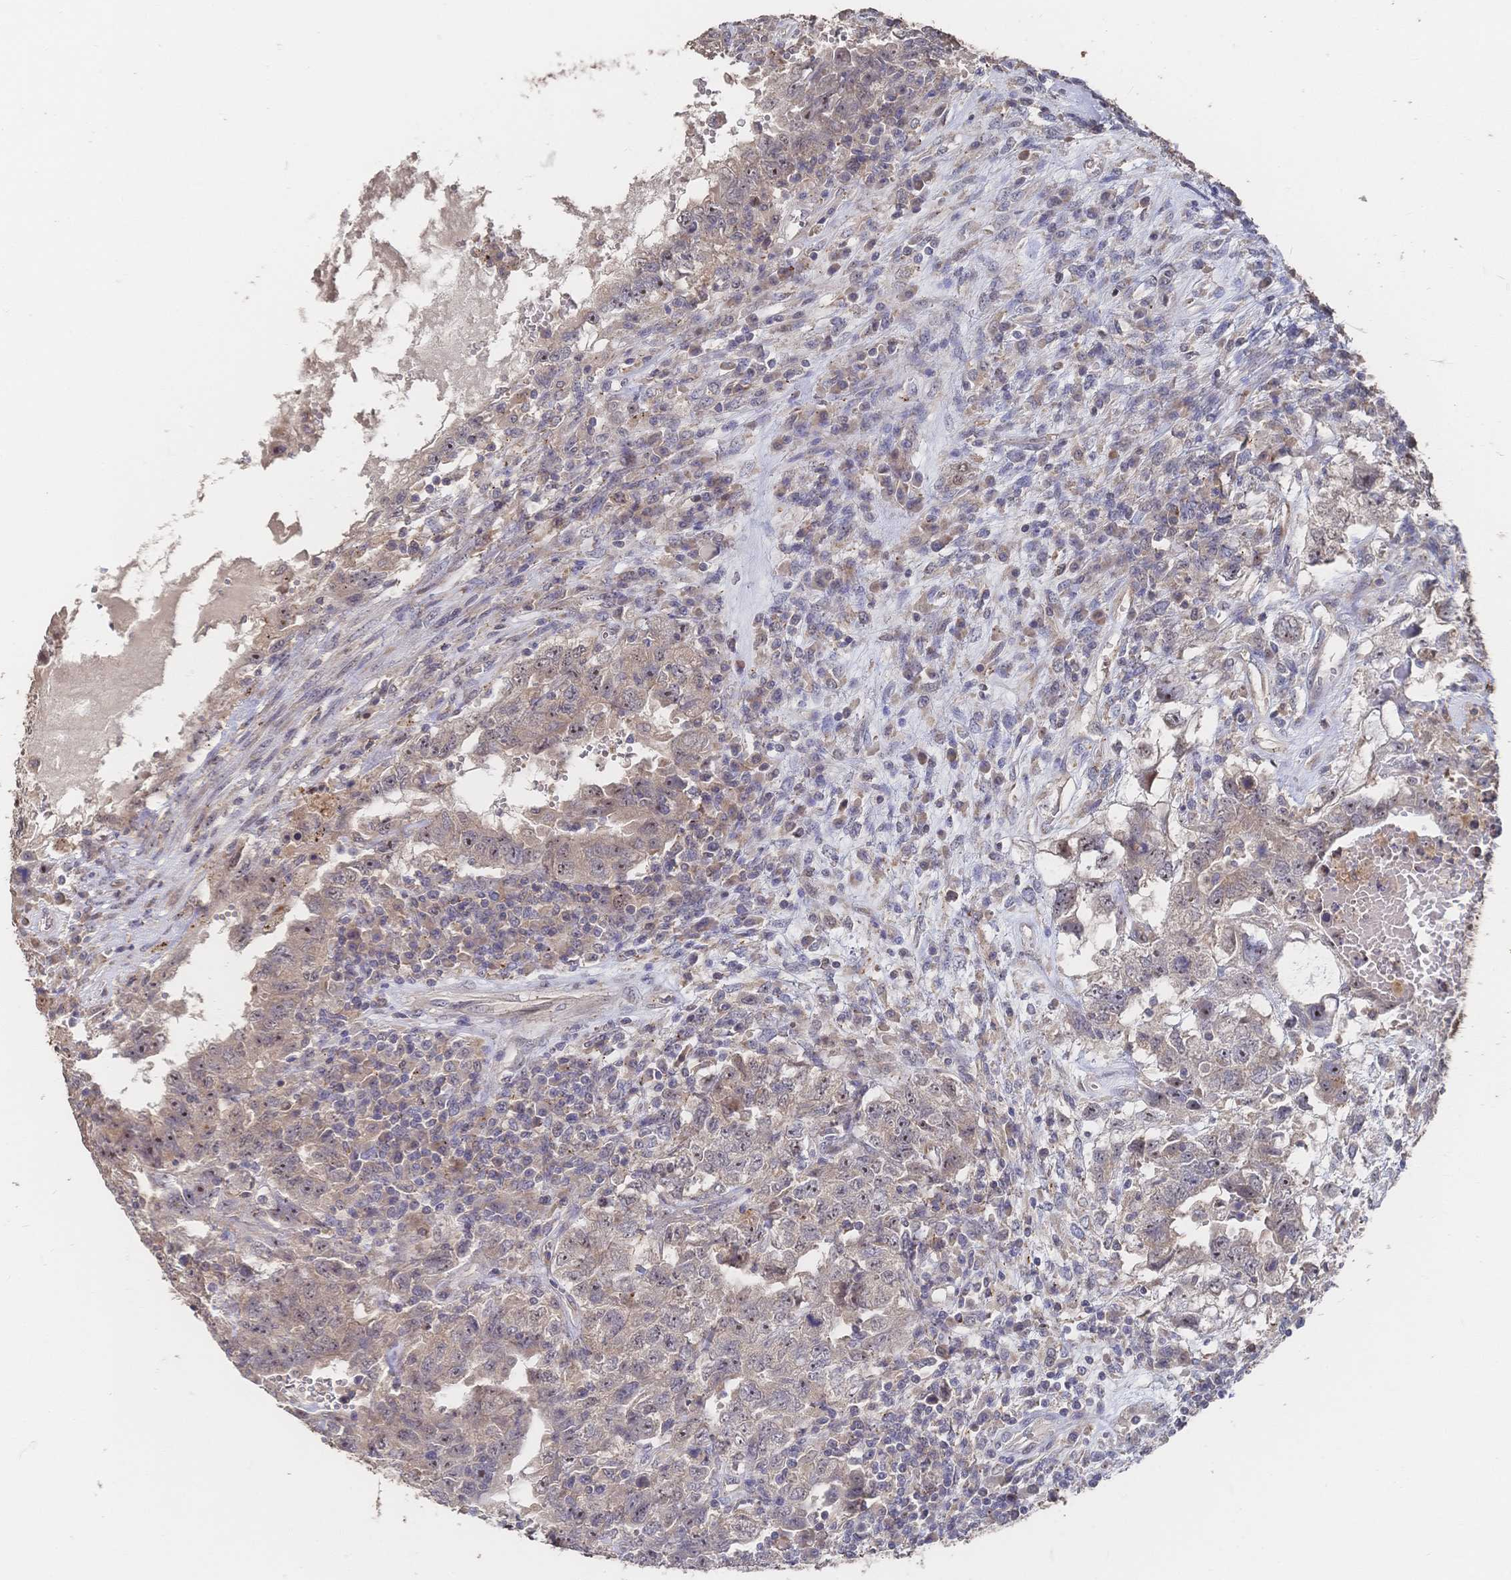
{"staining": {"intensity": "moderate", "quantity": "<25%", "location": "nuclear"}, "tissue": "testis cancer", "cell_type": "Tumor cells", "image_type": "cancer", "snomed": [{"axis": "morphology", "description": "Carcinoma, Embryonal, NOS"}, {"axis": "topography", "description": "Testis"}], "caption": "Brown immunohistochemical staining in human testis embryonal carcinoma exhibits moderate nuclear expression in approximately <25% of tumor cells.", "gene": "DNAJA4", "patient": {"sex": "male", "age": 26}}